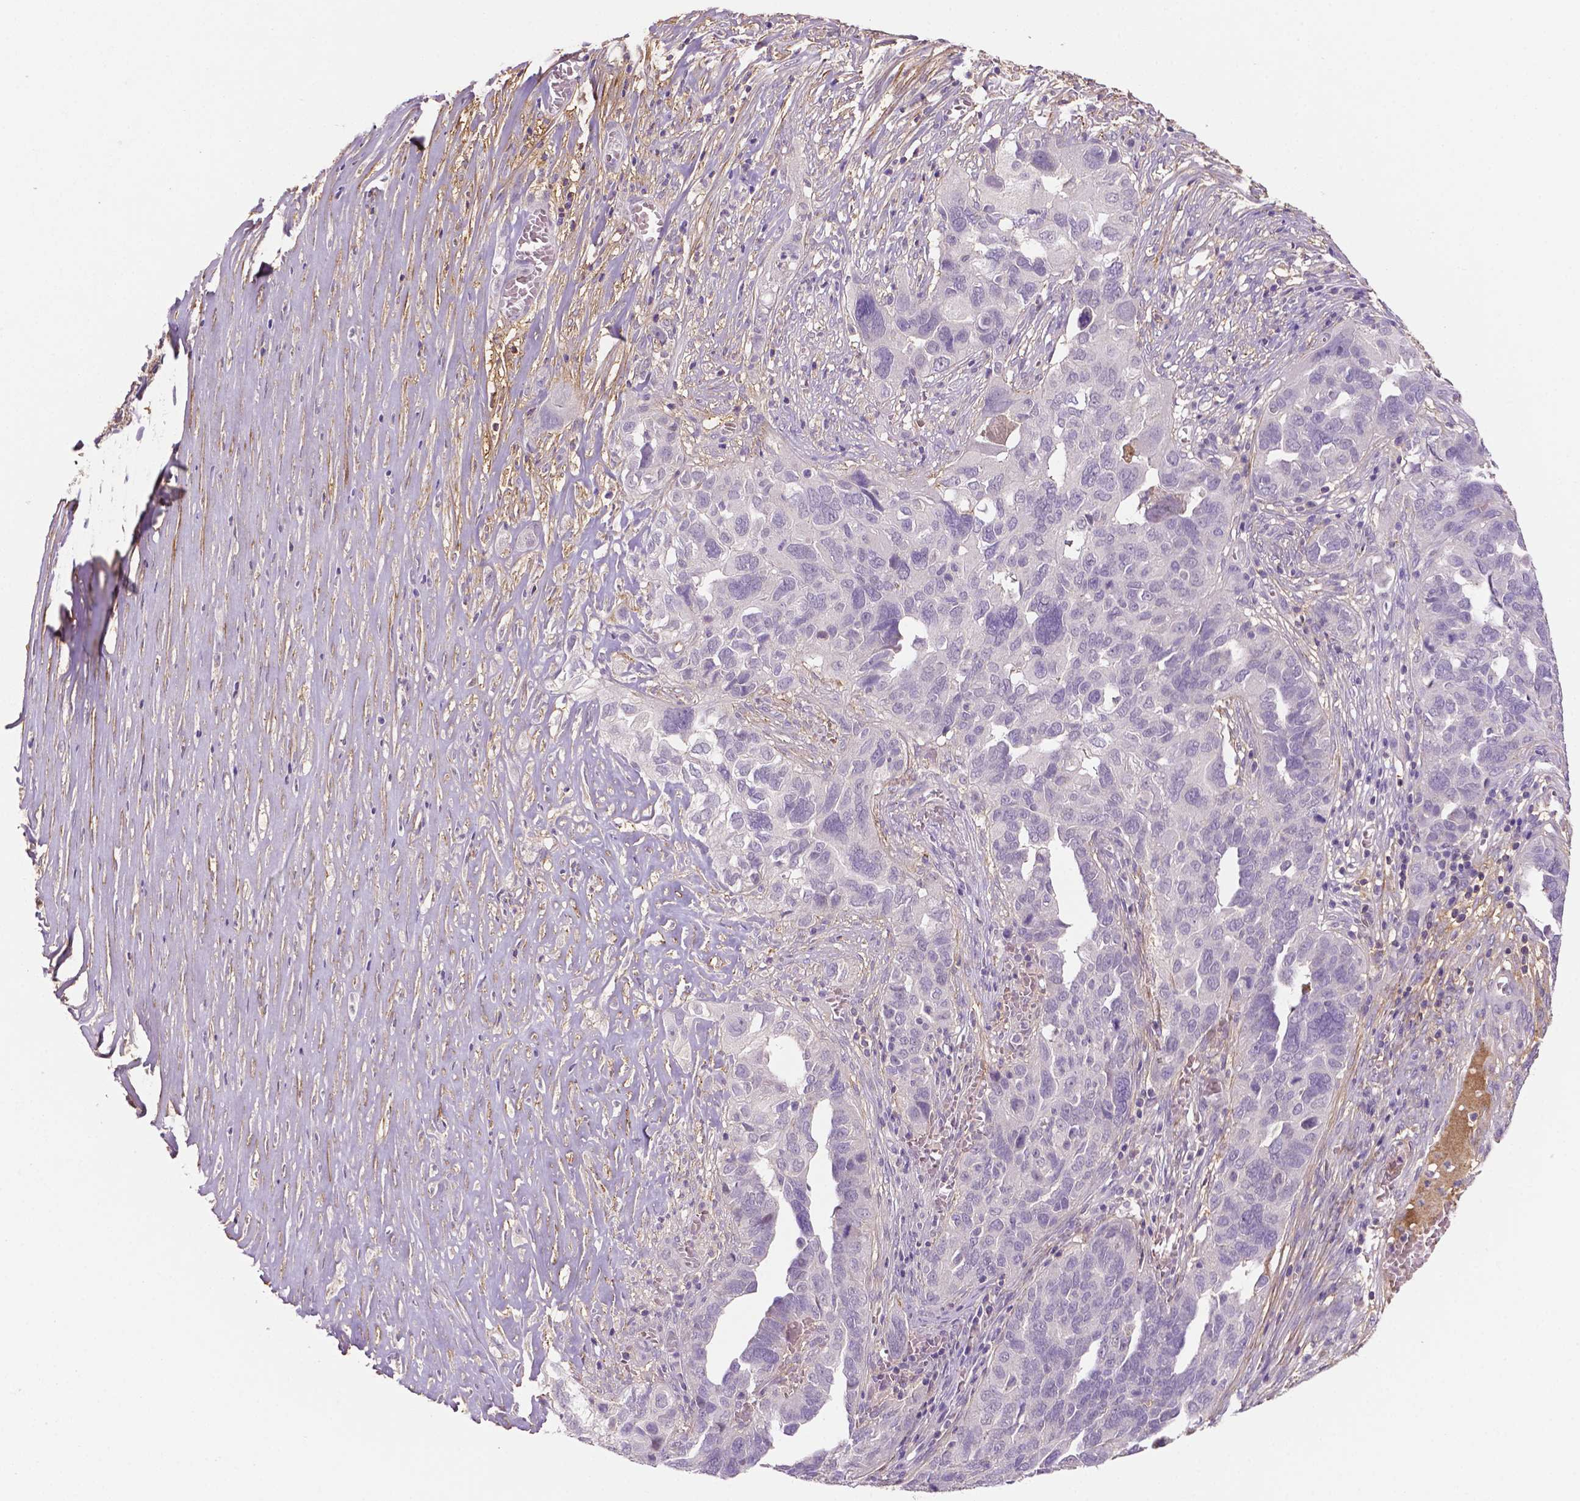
{"staining": {"intensity": "negative", "quantity": "none", "location": "none"}, "tissue": "ovarian cancer", "cell_type": "Tumor cells", "image_type": "cancer", "snomed": [{"axis": "morphology", "description": "Carcinoma, endometroid"}, {"axis": "topography", "description": "Soft tissue"}, {"axis": "topography", "description": "Ovary"}], "caption": "This is an IHC photomicrograph of endometroid carcinoma (ovarian). There is no positivity in tumor cells.", "gene": "FBLN1", "patient": {"sex": "female", "age": 52}}